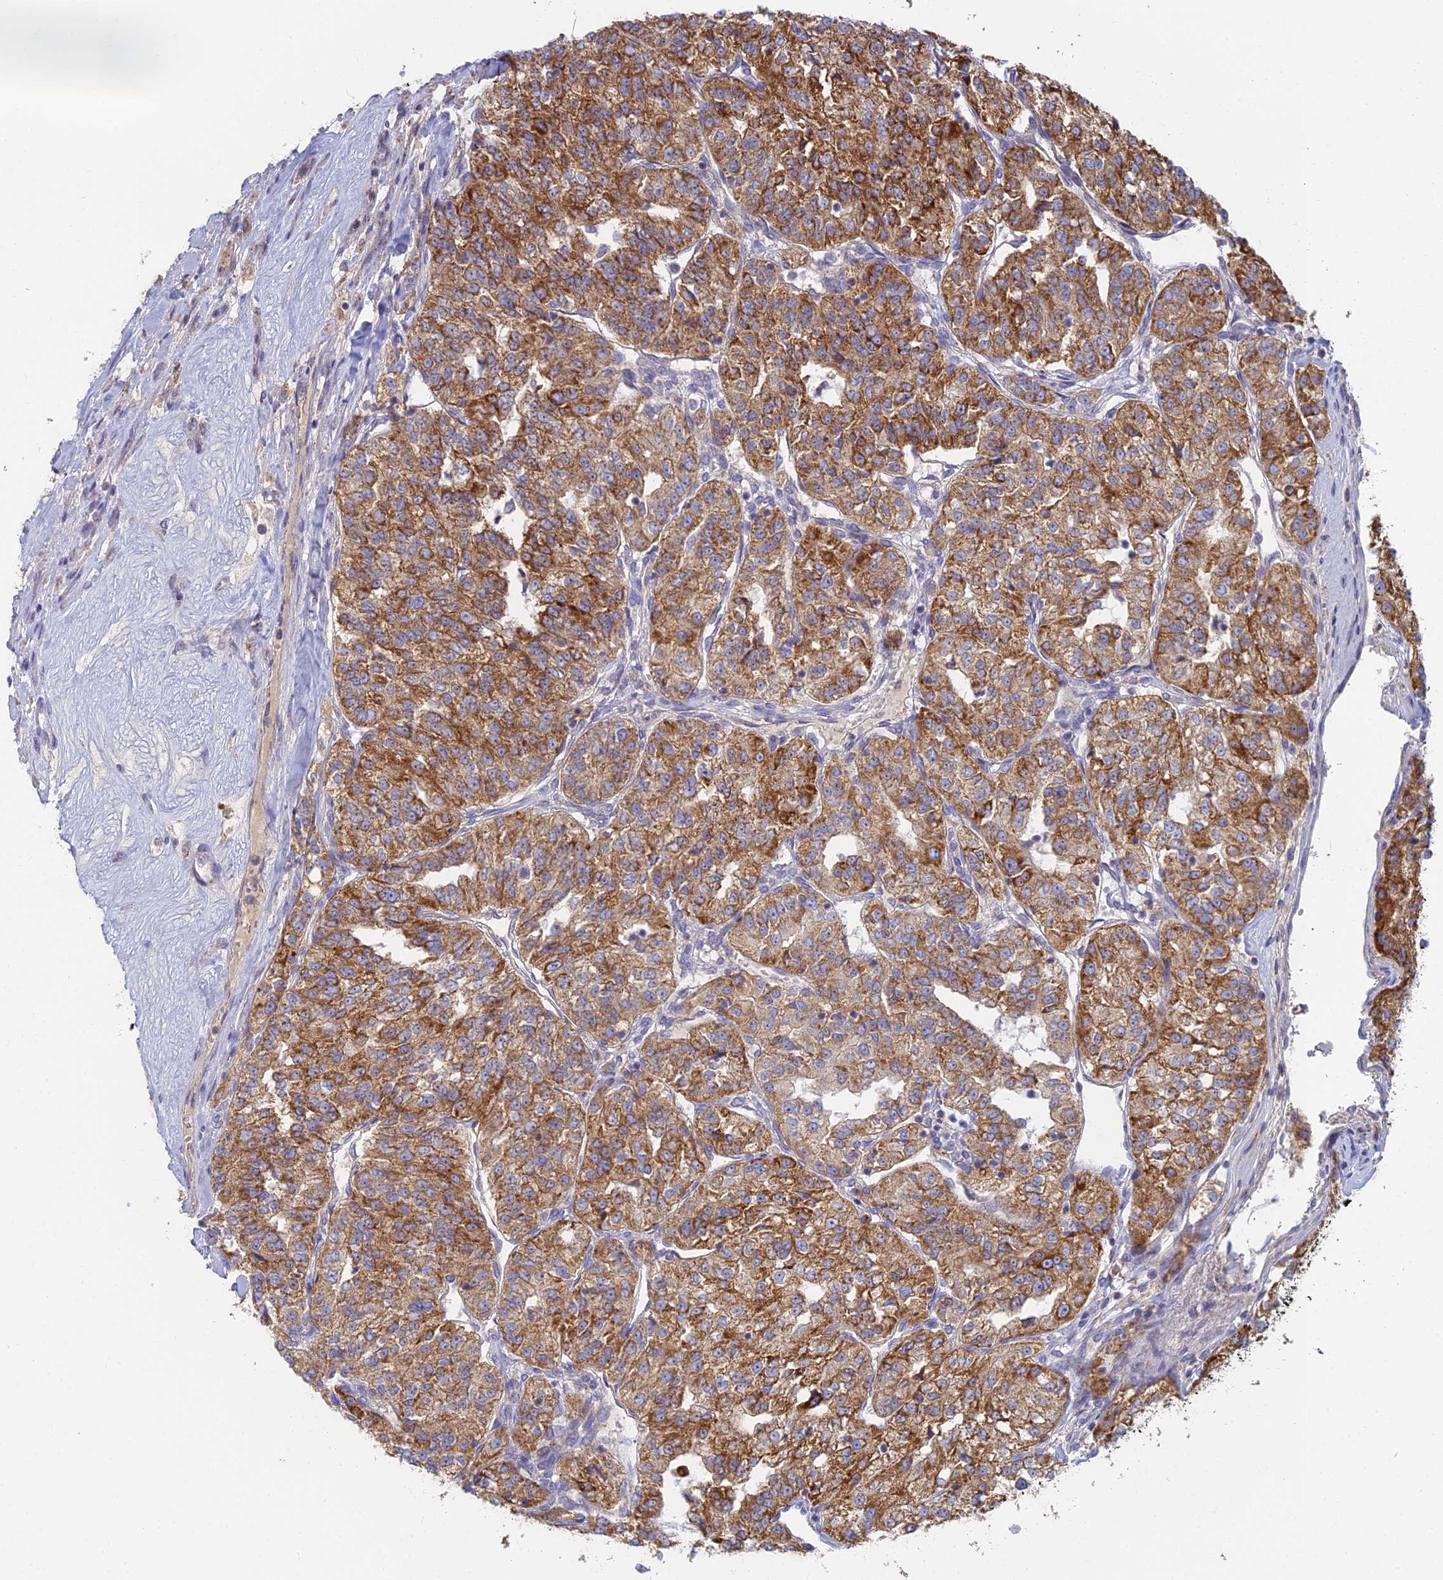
{"staining": {"intensity": "strong", "quantity": ">75%", "location": "cytoplasmic/membranous"}, "tissue": "renal cancer", "cell_type": "Tumor cells", "image_type": "cancer", "snomed": [{"axis": "morphology", "description": "Adenocarcinoma, NOS"}, {"axis": "topography", "description": "Kidney"}], "caption": "This is a micrograph of immunohistochemistry staining of renal cancer, which shows strong positivity in the cytoplasmic/membranous of tumor cells.", "gene": "IFTAP", "patient": {"sex": "female", "age": 63}}